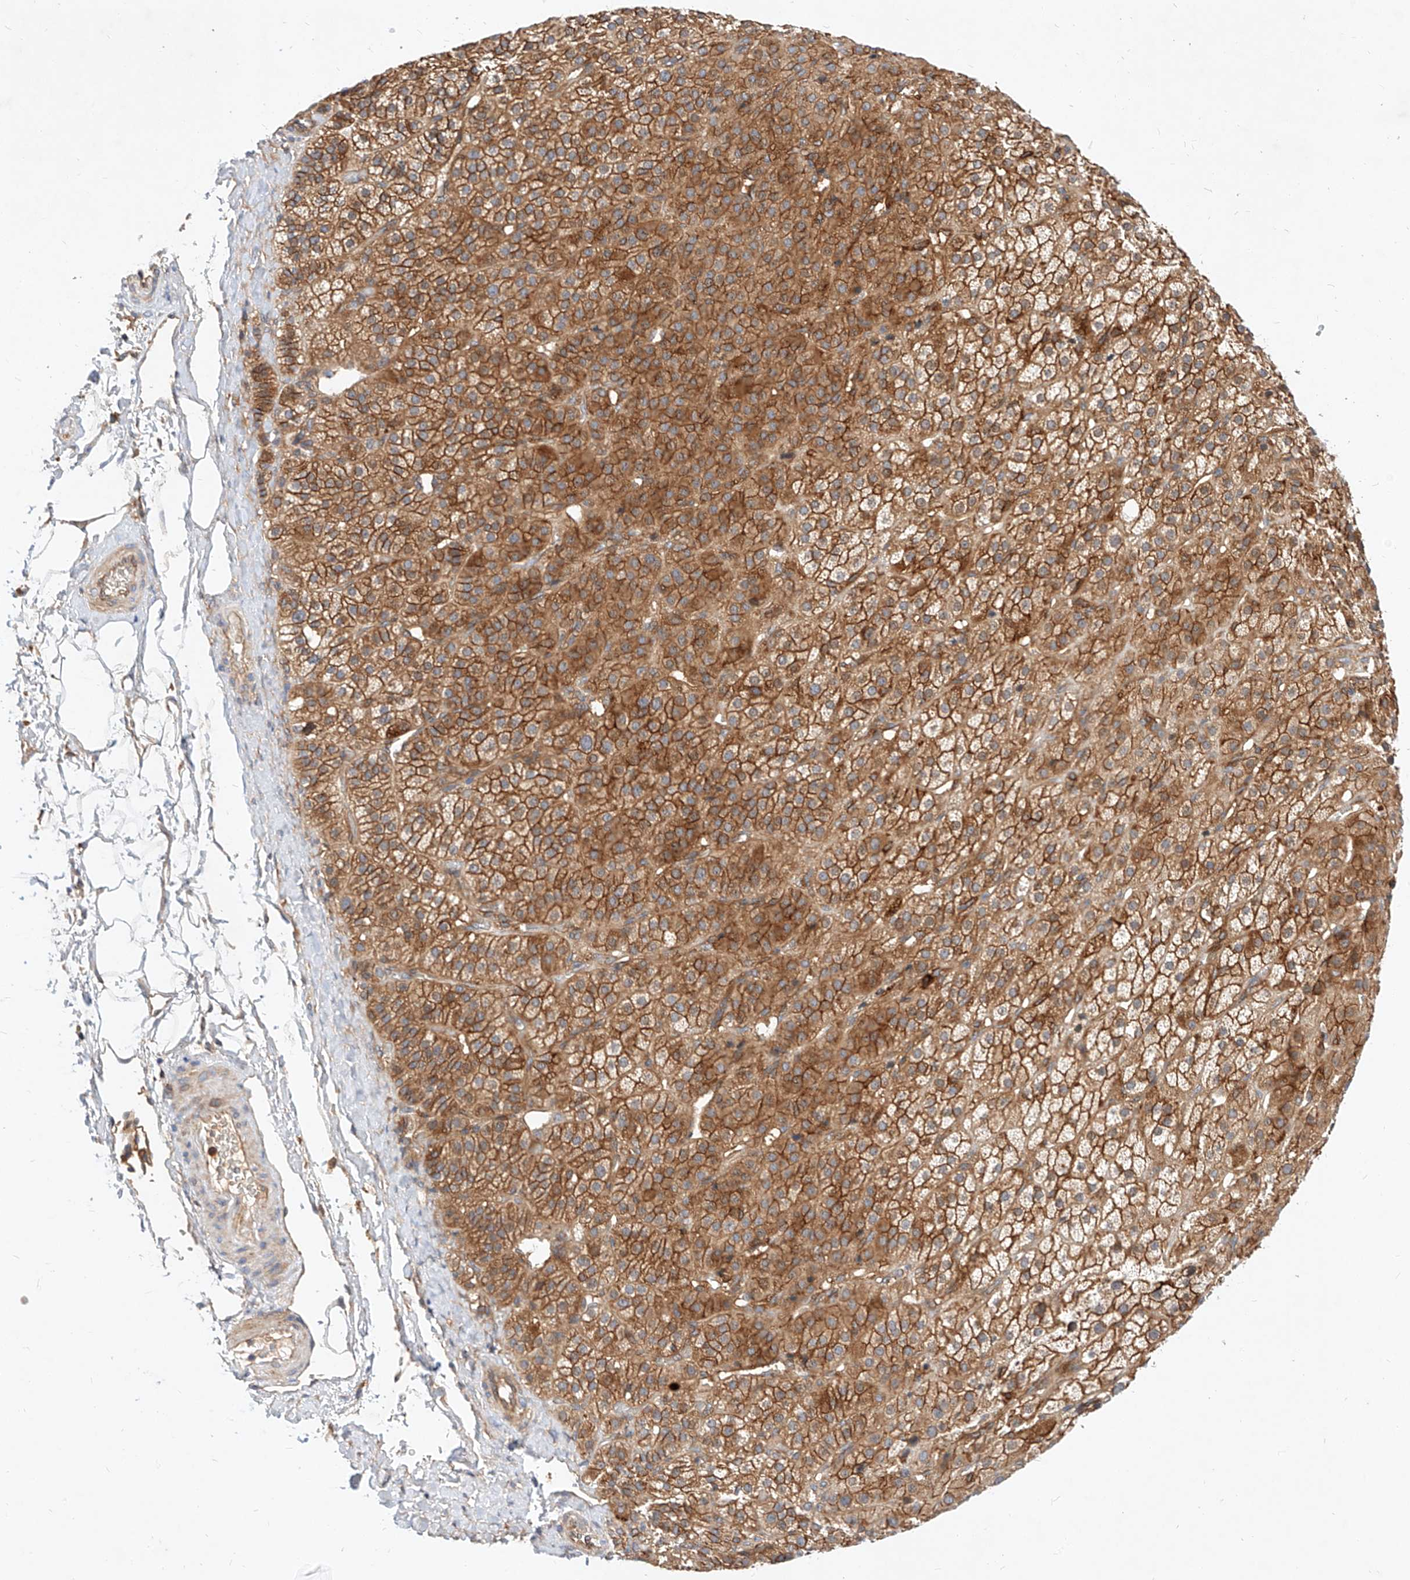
{"staining": {"intensity": "strong", "quantity": ">75%", "location": "cytoplasmic/membranous"}, "tissue": "adrenal gland", "cell_type": "Glandular cells", "image_type": "normal", "snomed": [{"axis": "morphology", "description": "Normal tissue, NOS"}, {"axis": "topography", "description": "Adrenal gland"}], "caption": "Immunohistochemical staining of unremarkable adrenal gland displays >75% levels of strong cytoplasmic/membranous protein expression in about >75% of glandular cells.", "gene": "NFAM1", "patient": {"sex": "female", "age": 57}}